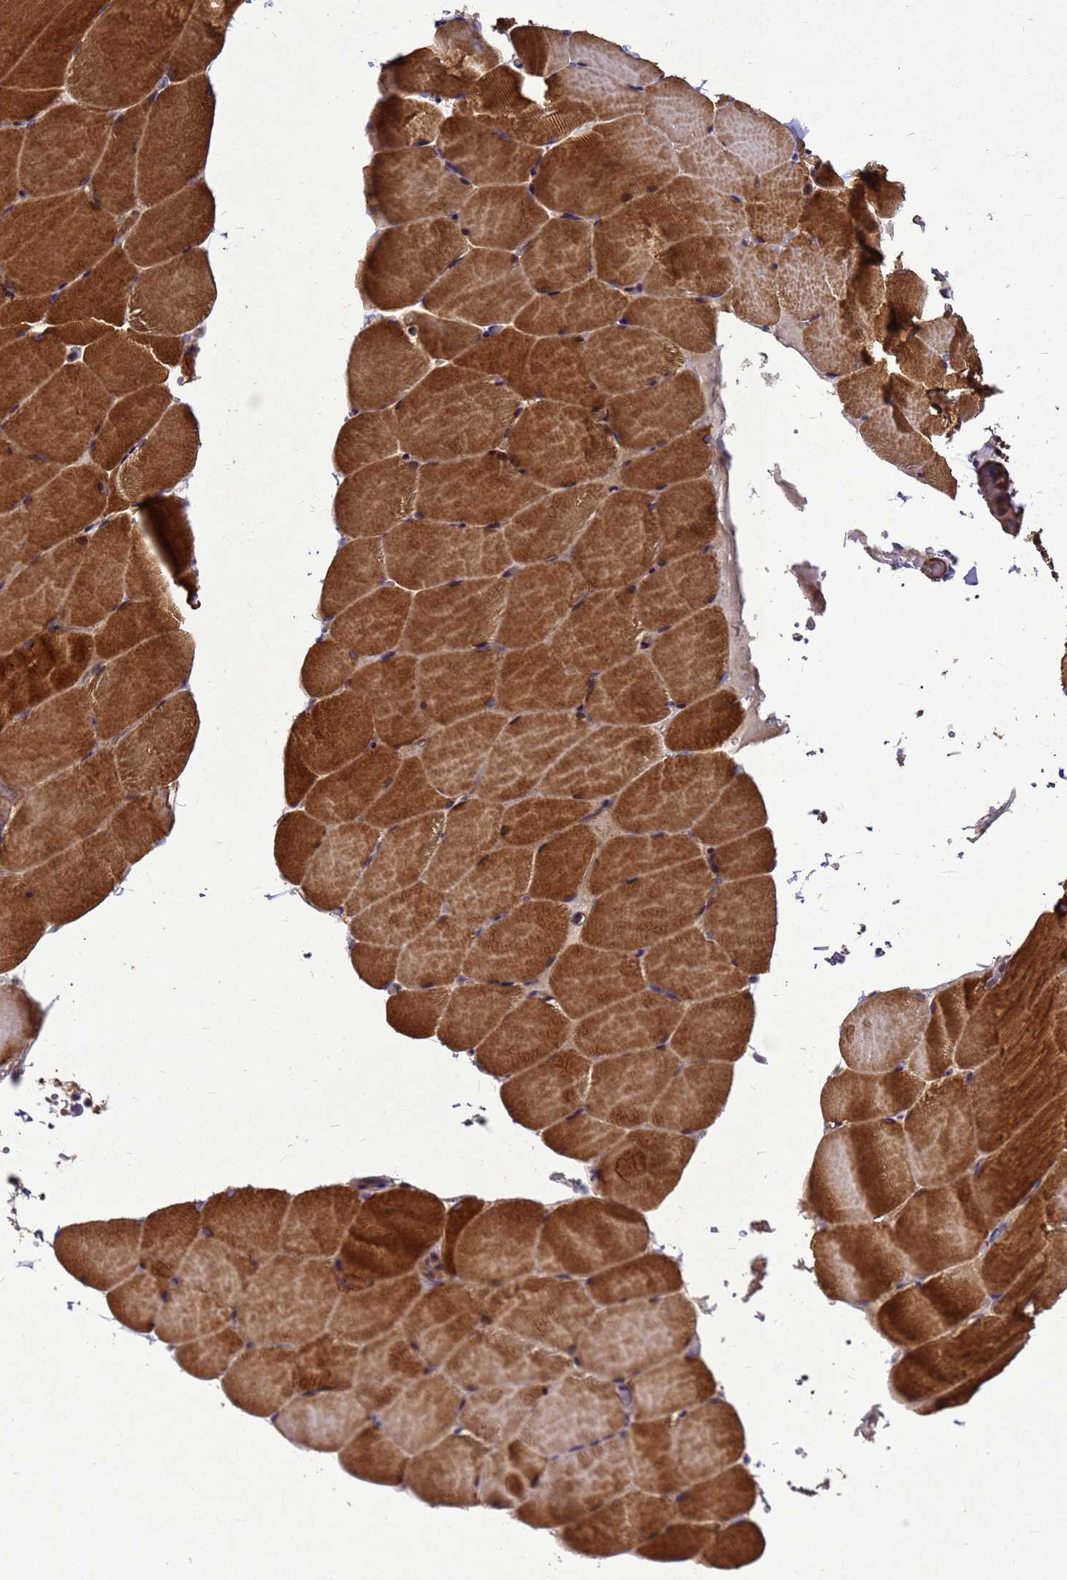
{"staining": {"intensity": "strong", "quantity": ">75%", "location": "cytoplasmic/membranous"}, "tissue": "skeletal muscle", "cell_type": "Myocytes", "image_type": "normal", "snomed": [{"axis": "morphology", "description": "Normal tissue, NOS"}, {"axis": "topography", "description": "Skeletal muscle"}, {"axis": "topography", "description": "Parathyroid gland"}], "caption": "IHC (DAB (3,3'-diaminobenzidine)) staining of unremarkable skeletal muscle demonstrates strong cytoplasmic/membranous protein positivity in approximately >75% of myocytes.", "gene": "RSPRY1", "patient": {"sex": "female", "age": 37}}